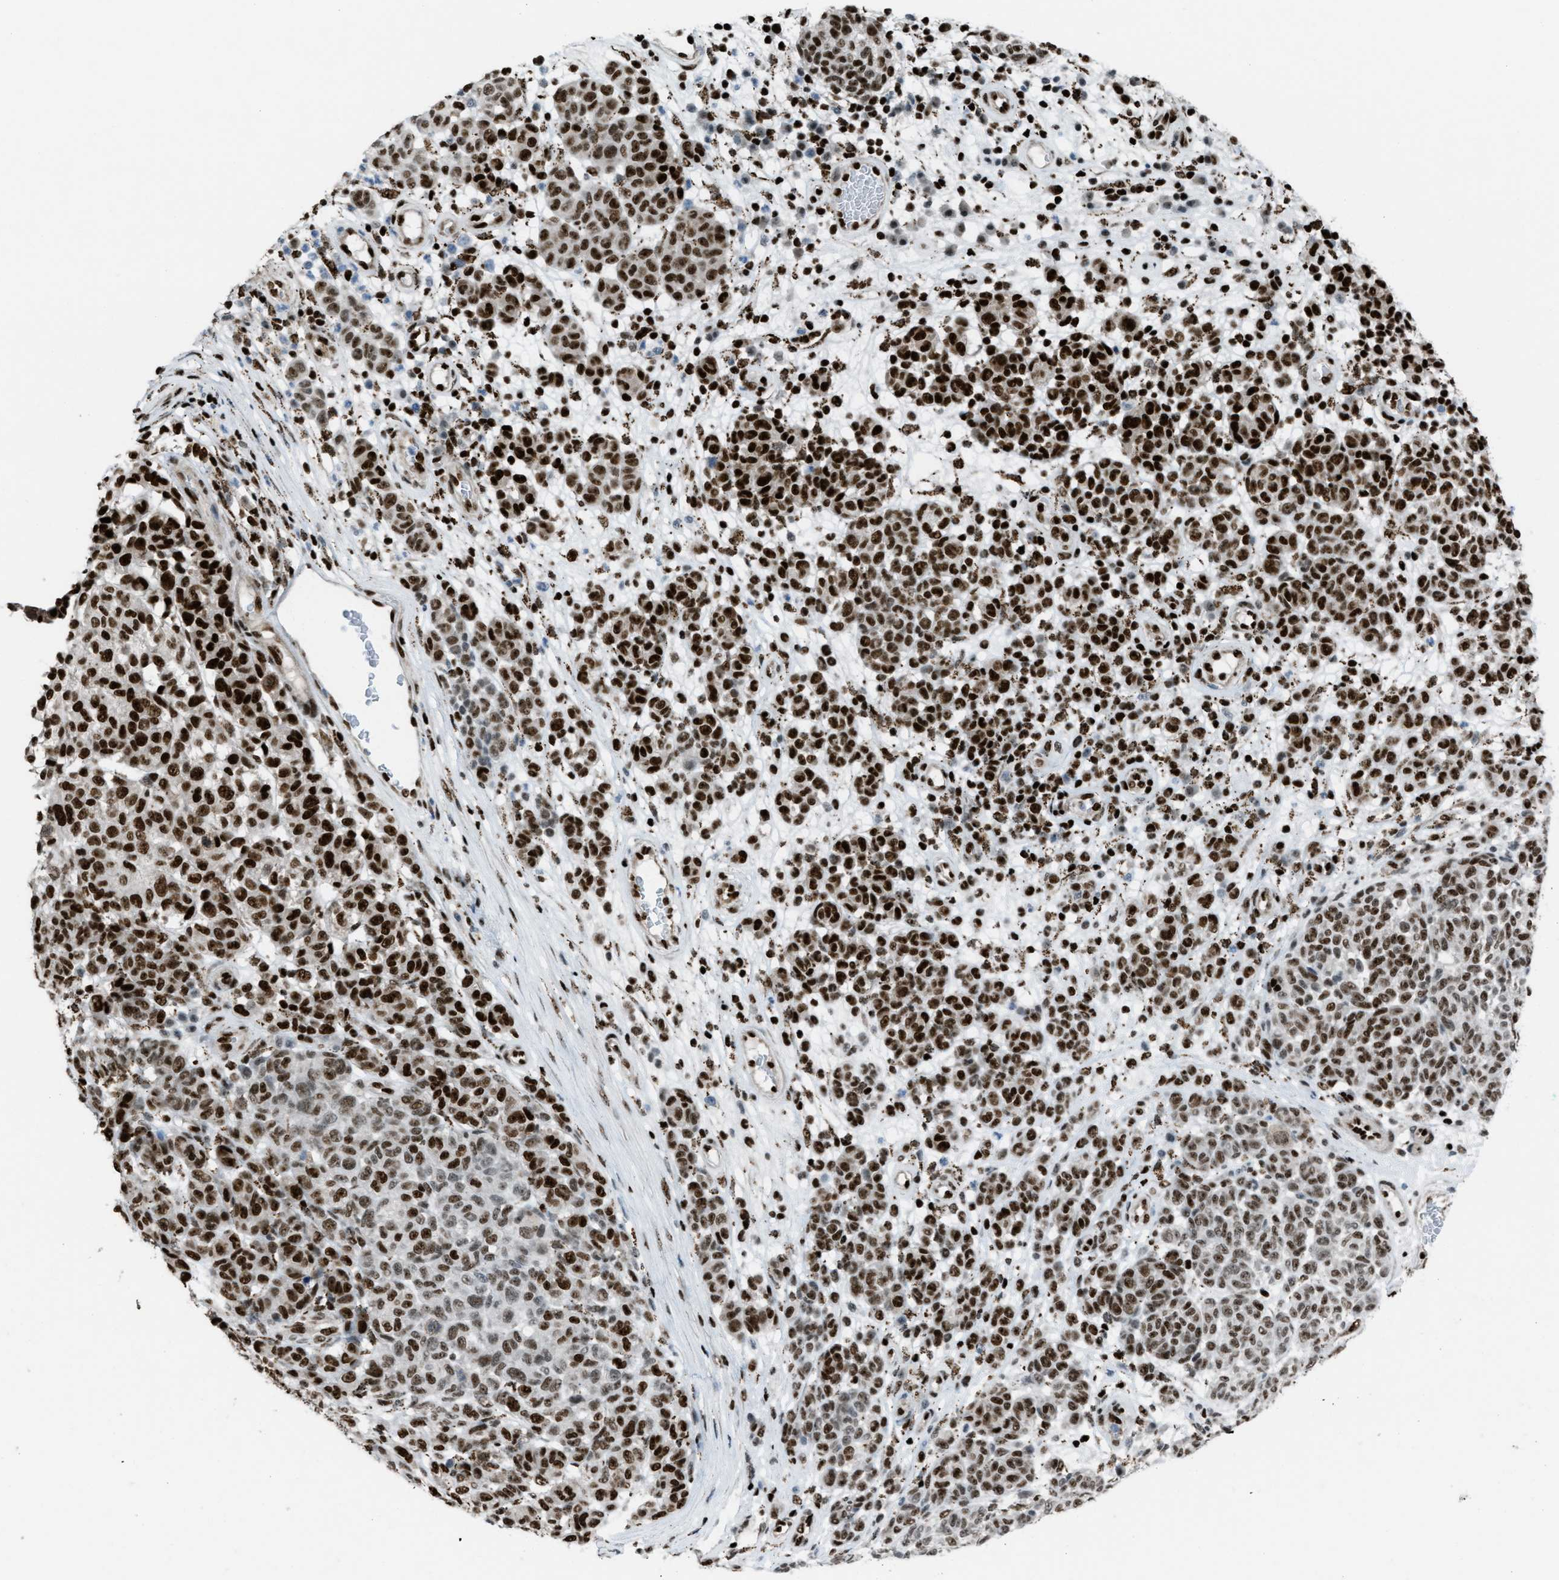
{"staining": {"intensity": "strong", "quantity": "25%-75%", "location": "nuclear"}, "tissue": "melanoma", "cell_type": "Tumor cells", "image_type": "cancer", "snomed": [{"axis": "morphology", "description": "Malignant melanoma, NOS"}, {"axis": "topography", "description": "Skin"}], "caption": "There is high levels of strong nuclear positivity in tumor cells of malignant melanoma, as demonstrated by immunohistochemical staining (brown color).", "gene": "SLFN5", "patient": {"sex": "male", "age": 59}}